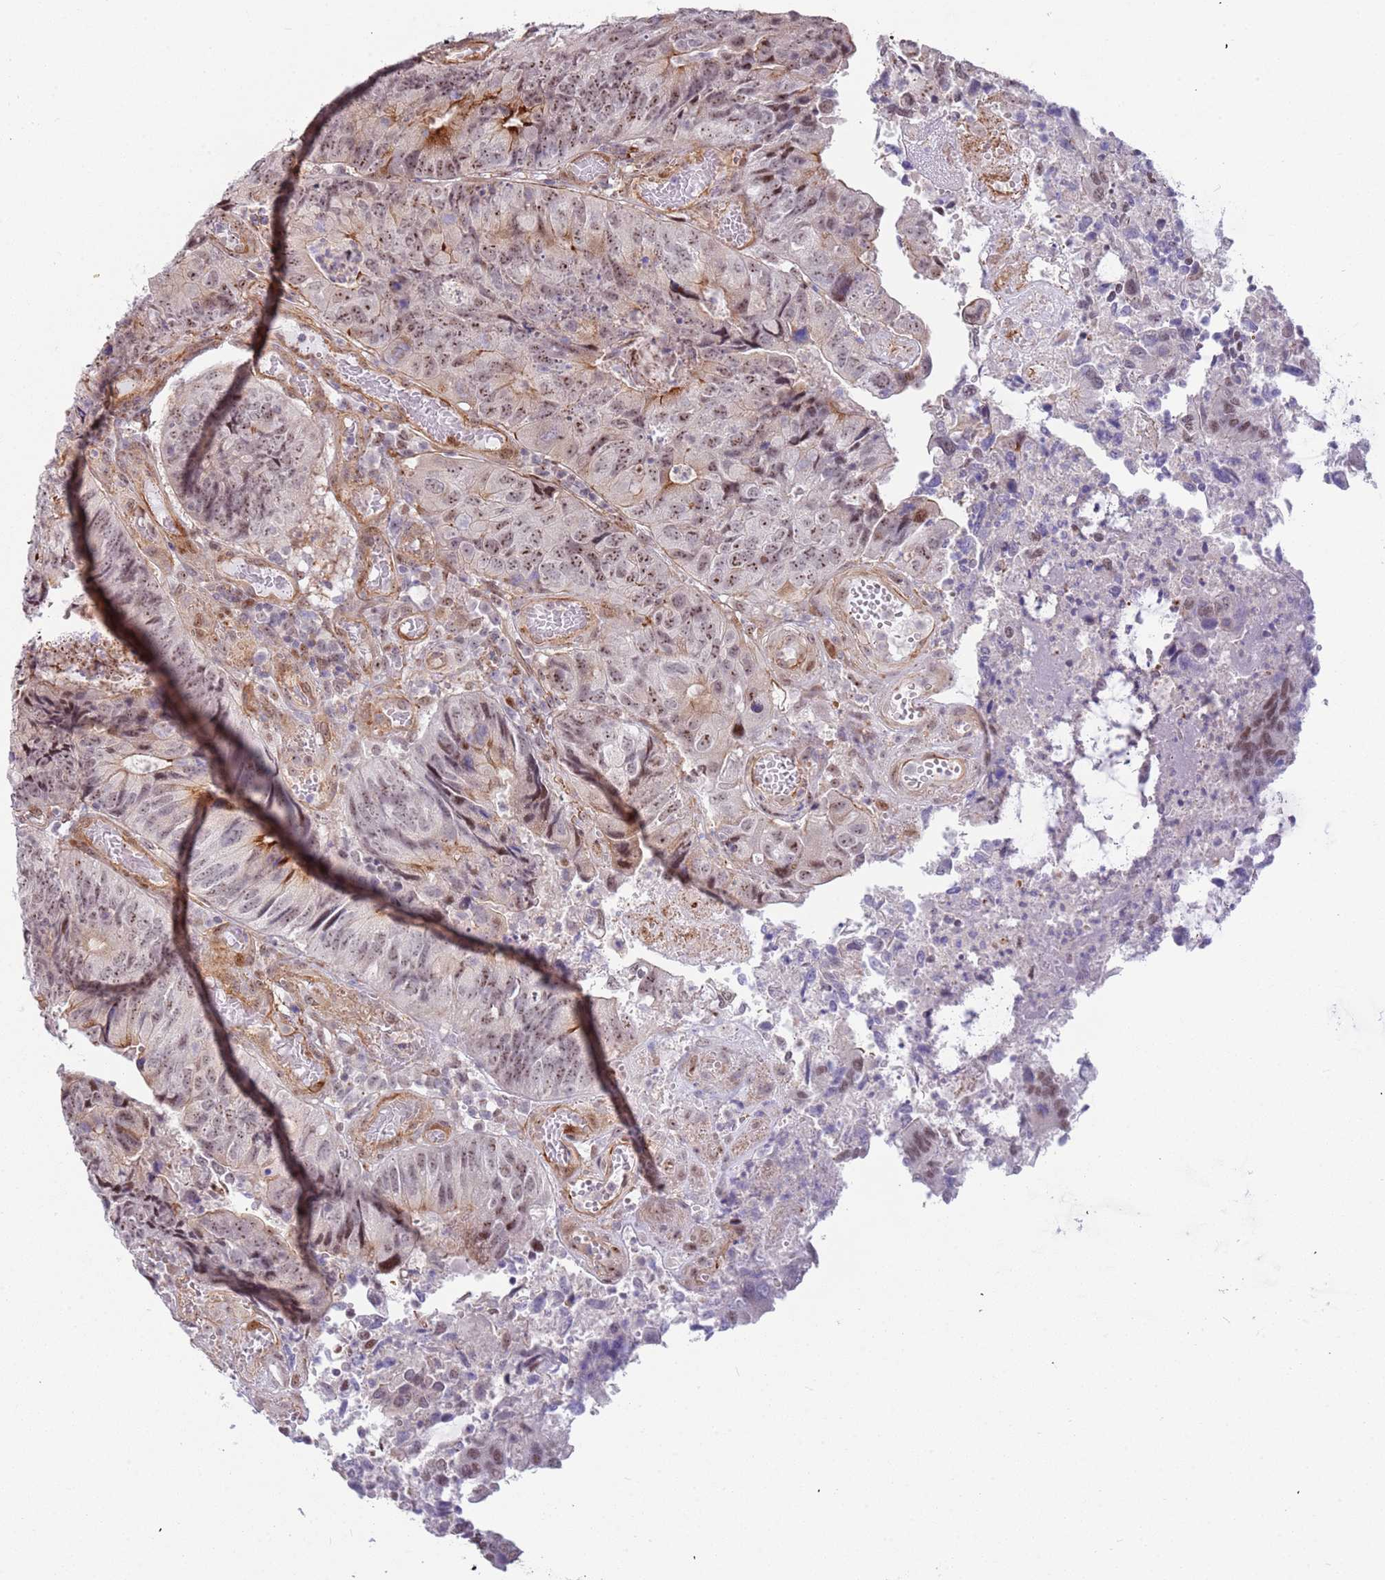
{"staining": {"intensity": "moderate", "quantity": "25%-75%", "location": "cytoplasmic/membranous,nuclear"}, "tissue": "colorectal cancer", "cell_type": "Tumor cells", "image_type": "cancer", "snomed": [{"axis": "morphology", "description": "Adenocarcinoma, NOS"}, {"axis": "topography", "description": "Colon"}], "caption": "There is medium levels of moderate cytoplasmic/membranous and nuclear positivity in tumor cells of colorectal adenocarcinoma, as demonstrated by immunohistochemical staining (brown color).", "gene": "LRMDA", "patient": {"sex": "female", "age": 67}}